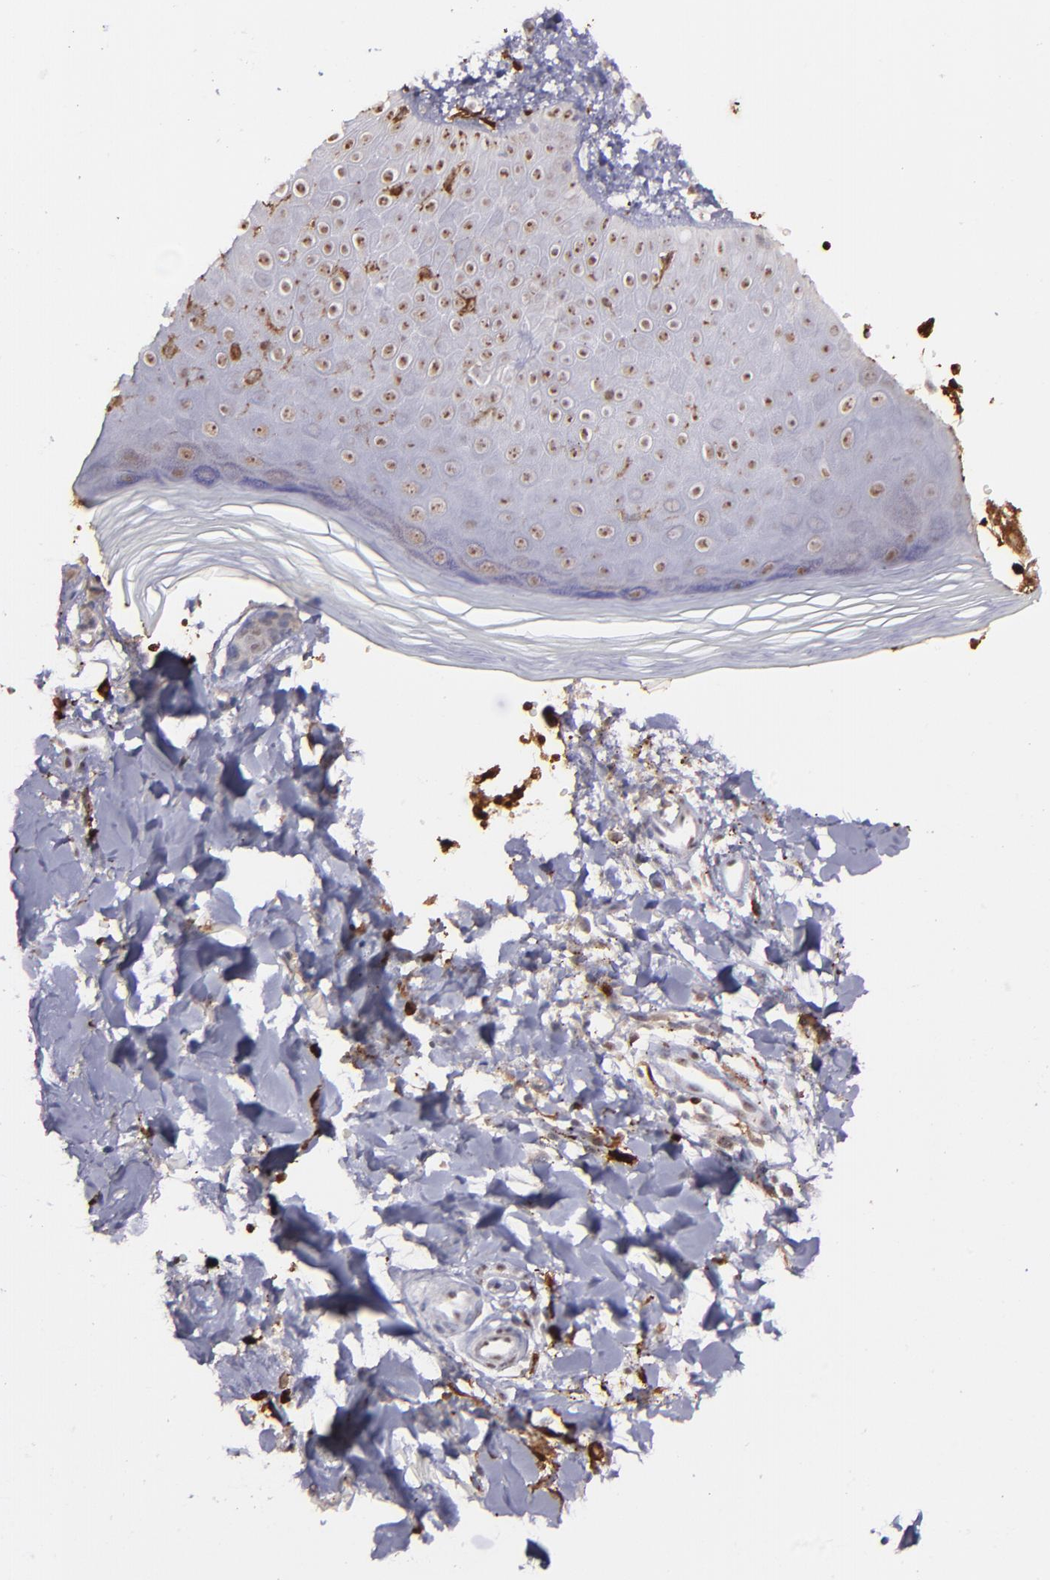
{"staining": {"intensity": "negative", "quantity": "none", "location": "none"}, "tissue": "skin", "cell_type": "Epidermal cells", "image_type": "normal", "snomed": [{"axis": "morphology", "description": "Normal tissue, NOS"}, {"axis": "morphology", "description": "Inflammation, NOS"}, {"axis": "topography", "description": "Soft tissue"}, {"axis": "topography", "description": "Anal"}], "caption": "A high-resolution histopathology image shows immunohistochemistry (IHC) staining of normal skin, which demonstrates no significant positivity in epidermal cells.", "gene": "NCF2", "patient": {"sex": "female", "age": 15}}